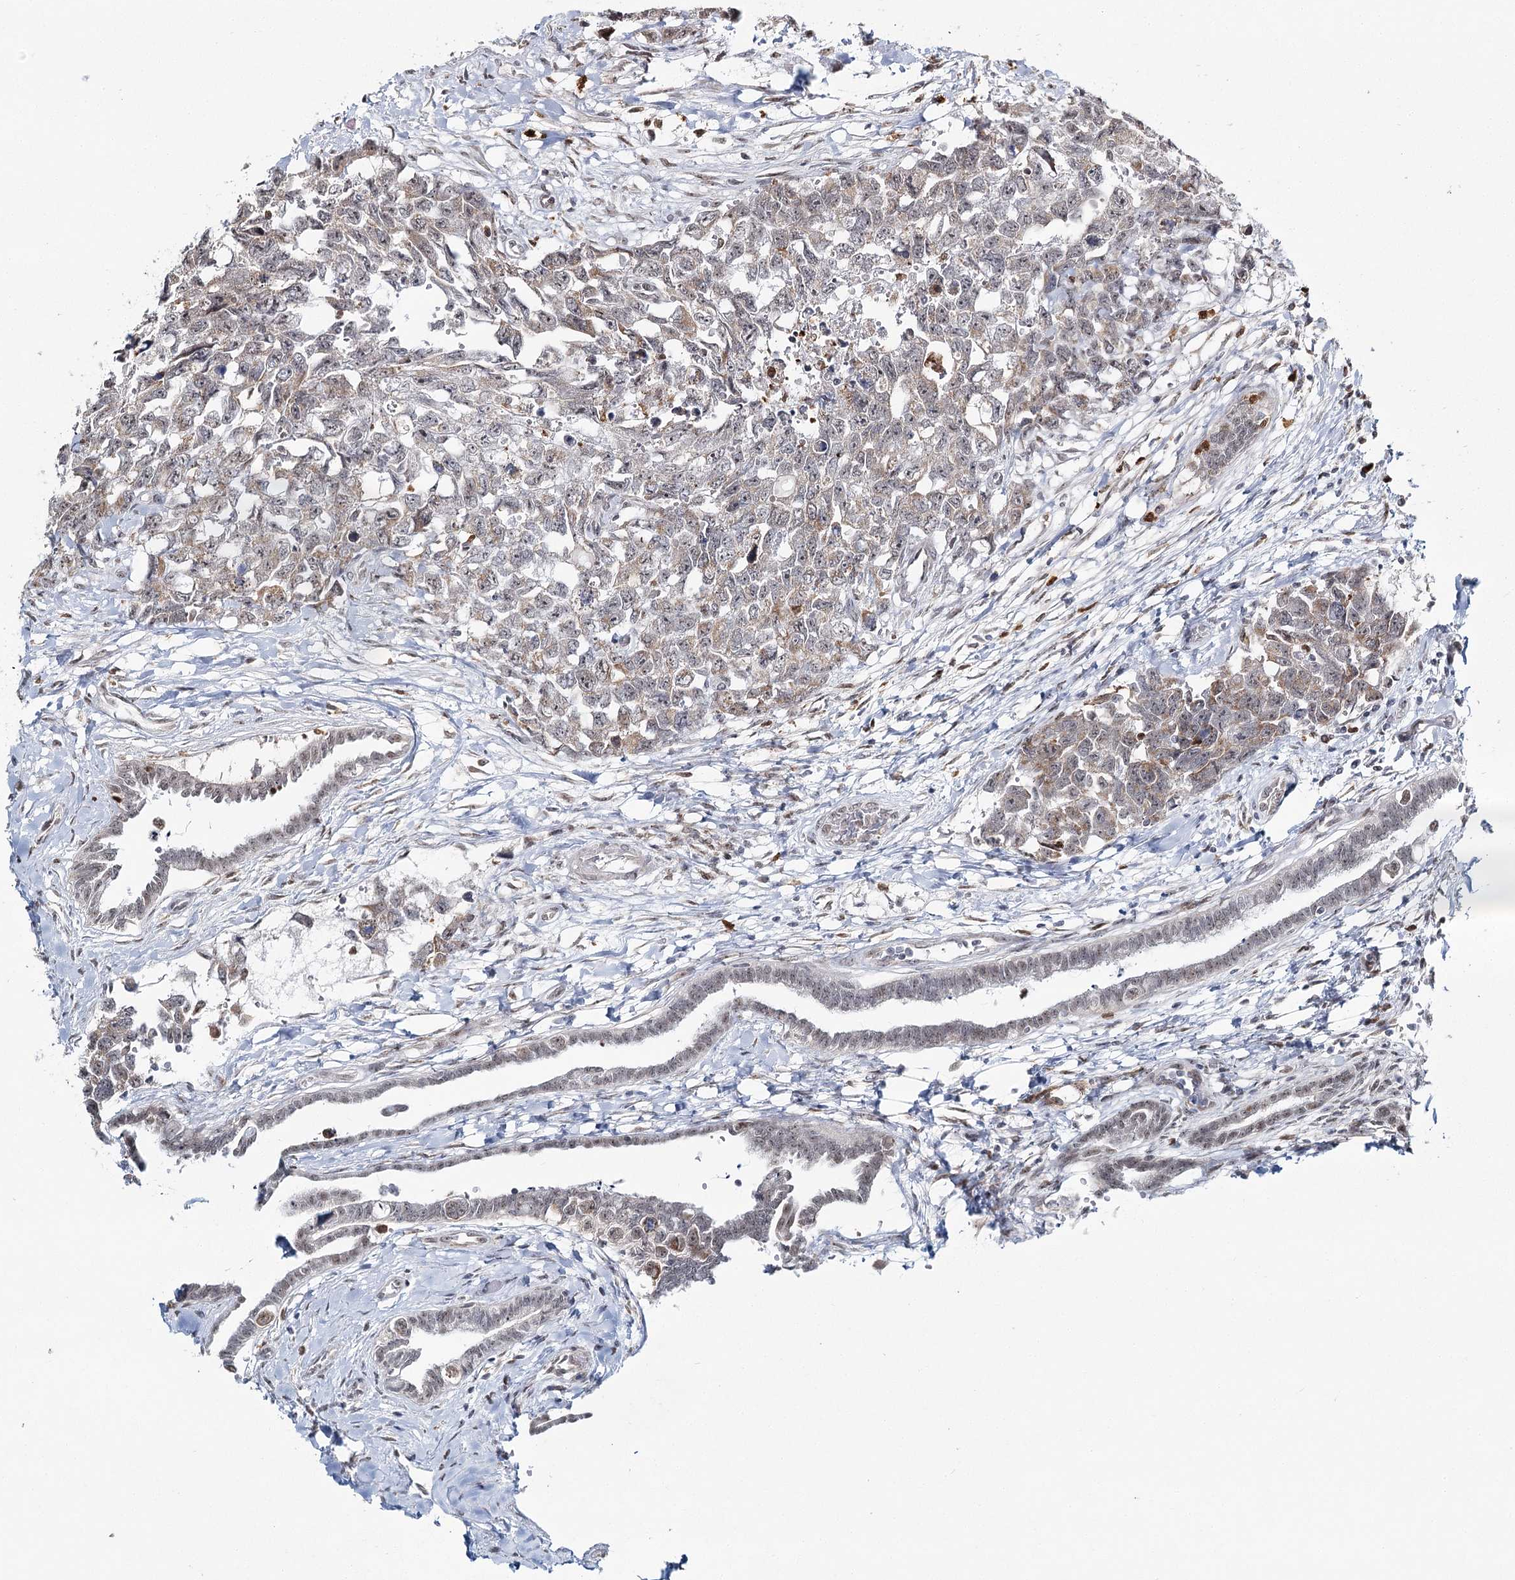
{"staining": {"intensity": "weak", "quantity": "25%-75%", "location": "cytoplasmic/membranous"}, "tissue": "testis cancer", "cell_type": "Tumor cells", "image_type": "cancer", "snomed": [{"axis": "morphology", "description": "Carcinoma, Embryonal, NOS"}, {"axis": "topography", "description": "Testis"}], "caption": "High-magnification brightfield microscopy of testis embryonal carcinoma stained with DAB (3,3'-diaminobenzidine) (brown) and counterstained with hematoxylin (blue). tumor cells exhibit weak cytoplasmic/membranous staining is seen in about25%-75% of cells.", "gene": "ATAD1", "patient": {"sex": "male", "age": 31}}